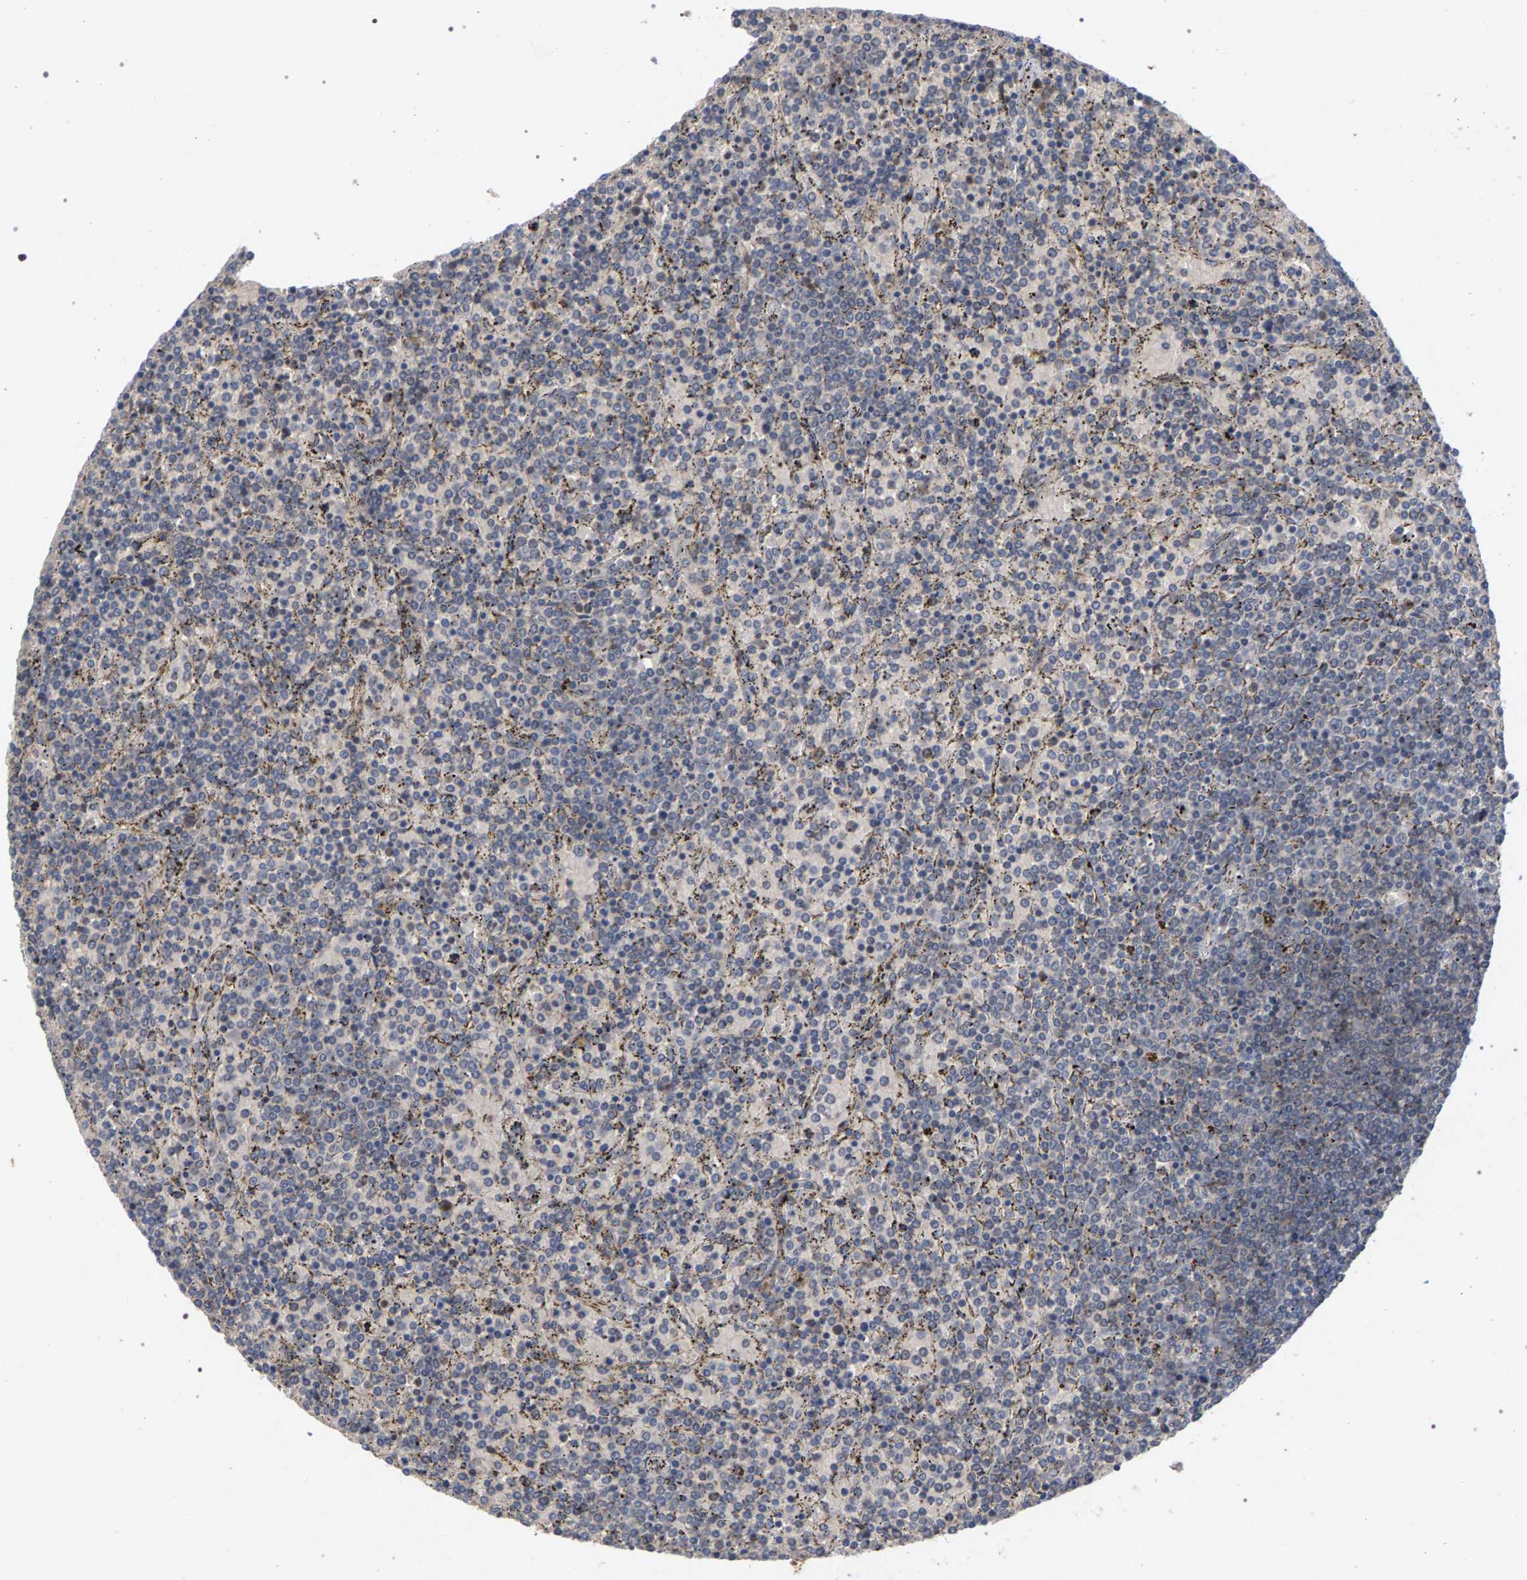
{"staining": {"intensity": "negative", "quantity": "none", "location": "none"}, "tissue": "lymphoma", "cell_type": "Tumor cells", "image_type": "cancer", "snomed": [{"axis": "morphology", "description": "Malignant lymphoma, non-Hodgkin's type, Low grade"}, {"axis": "topography", "description": "Spleen"}], "caption": "High power microscopy histopathology image of an immunohistochemistry (IHC) image of lymphoma, revealing no significant positivity in tumor cells.", "gene": "SLC4A4", "patient": {"sex": "female", "age": 77}}